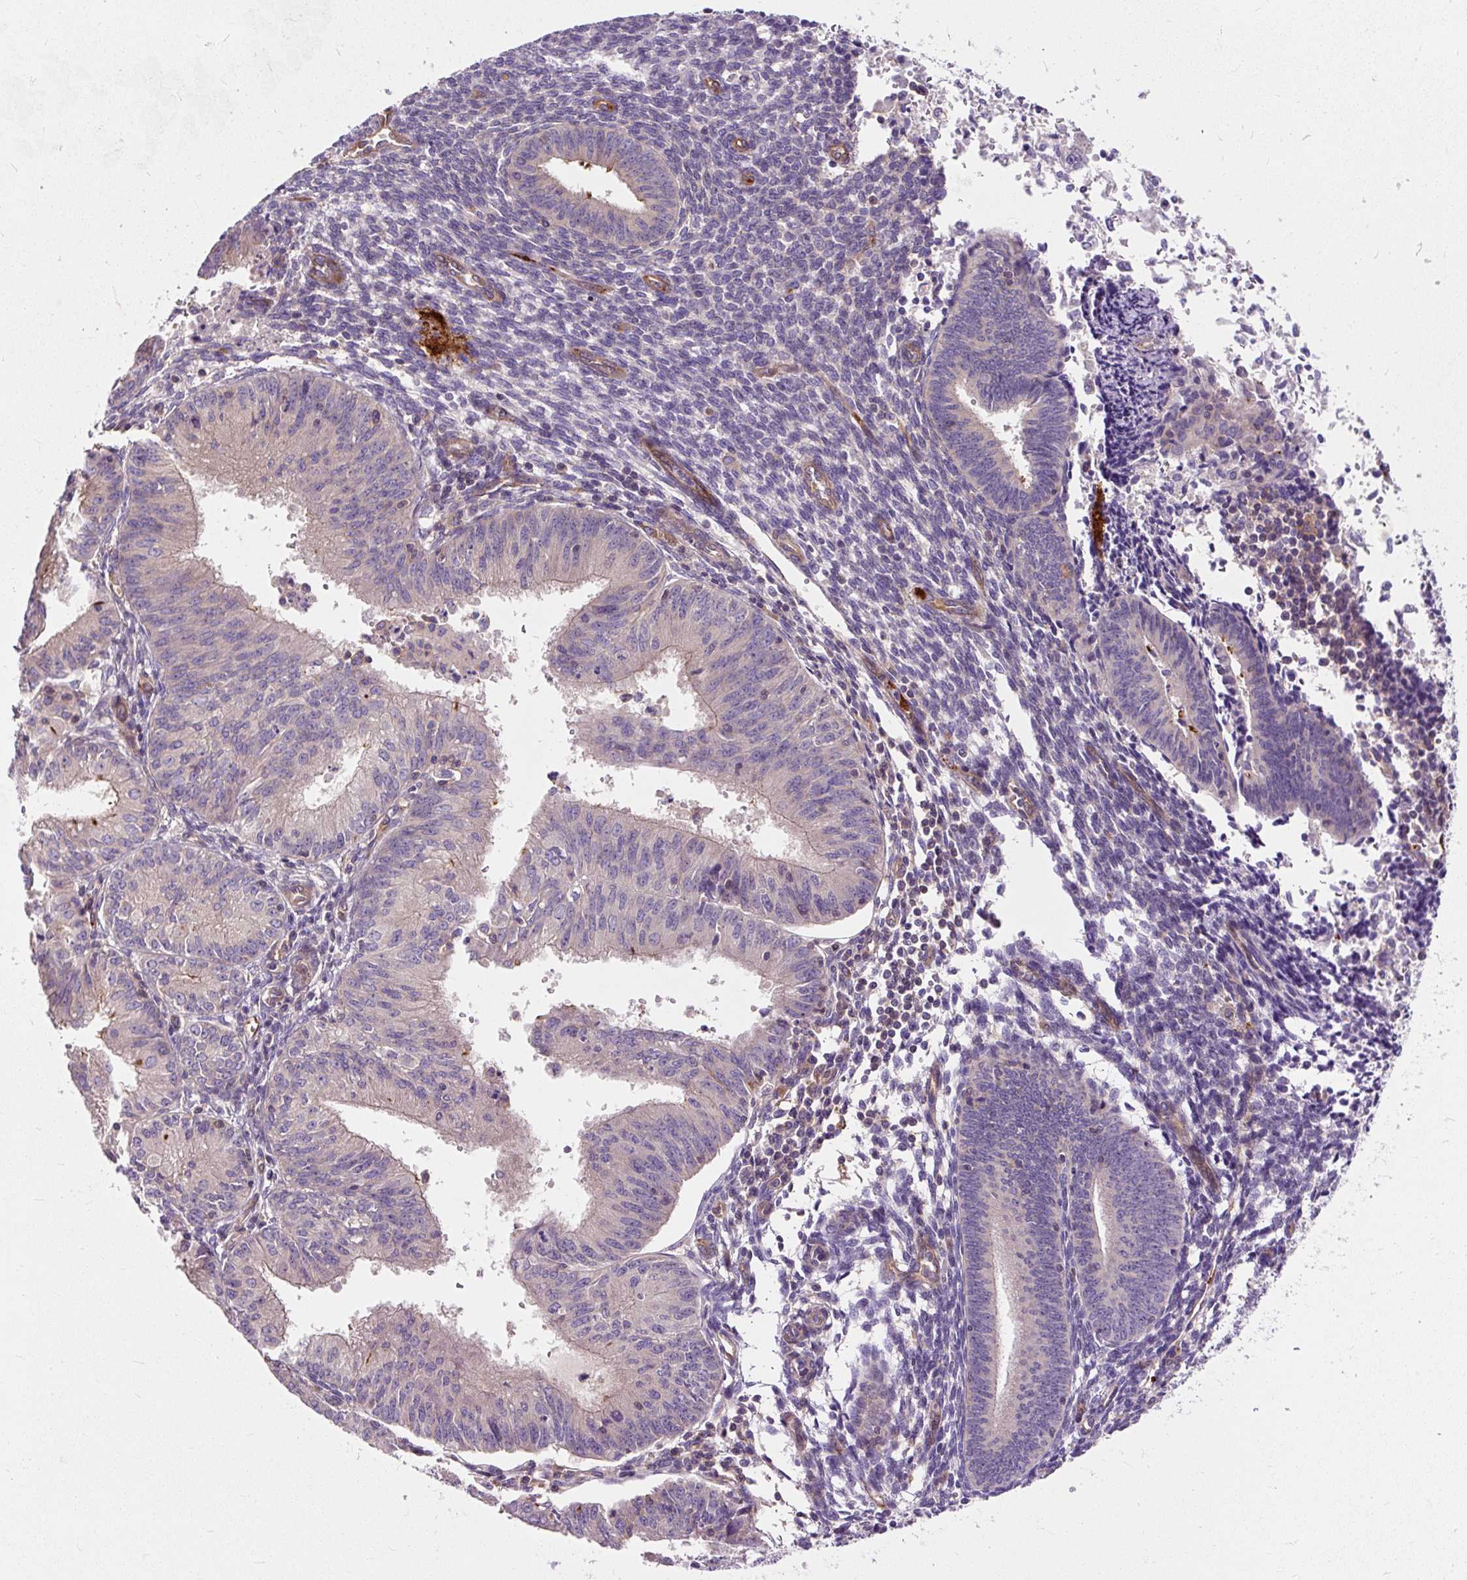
{"staining": {"intensity": "negative", "quantity": "none", "location": "none"}, "tissue": "endometrial cancer", "cell_type": "Tumor cells", "image_type": "cancer", "snomed": [{"axis": "morphology", "description": "Adenocarcinoma, NOS"}, {"axis": "topography", "description": "Endometrium"}], "caption": "Tumor cells are negative for protein expression in human endometrial cancer (adenocarcinoma).", "gene": "PCDHGB3", "patient": {"sex": "female", "age": 50}}